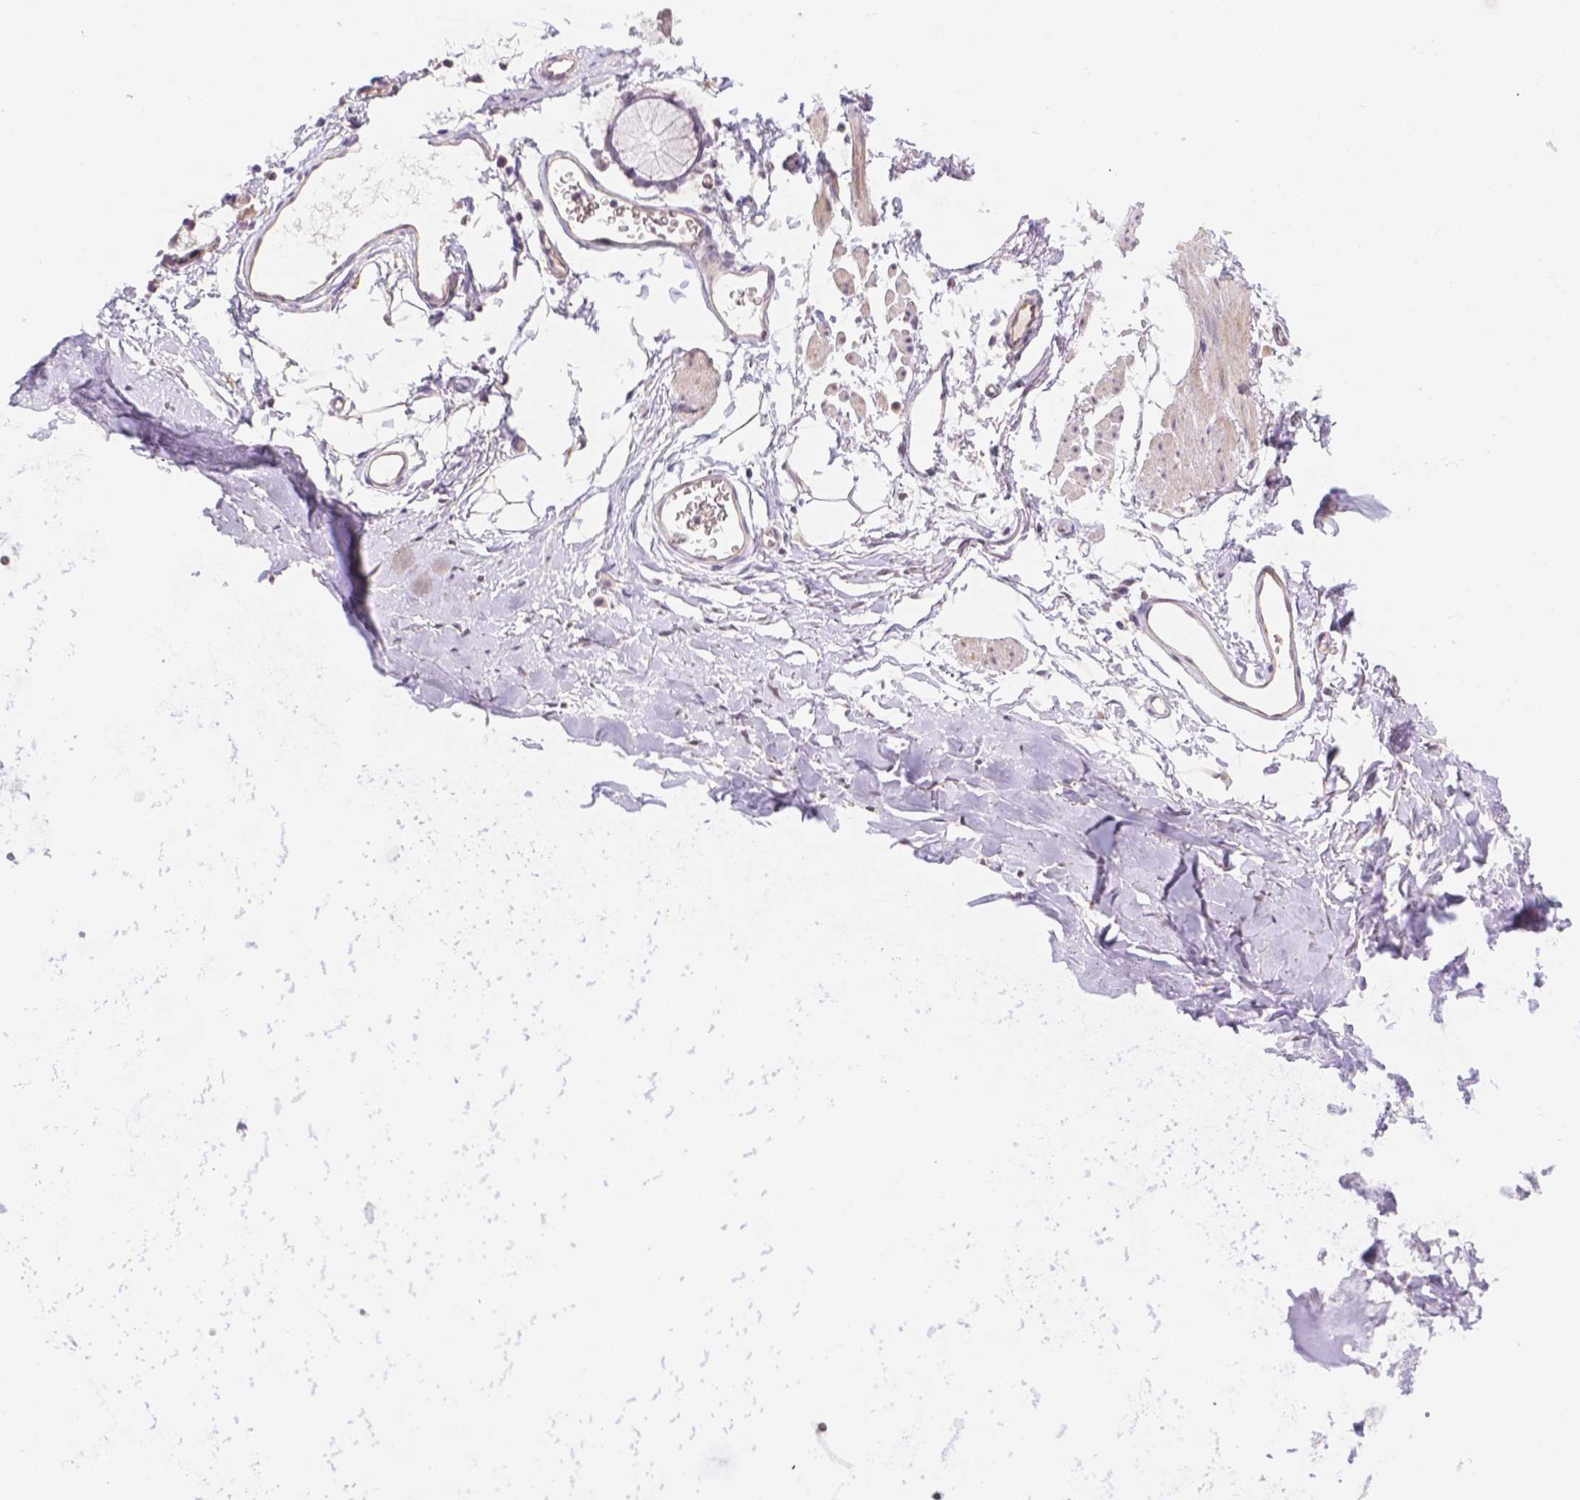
{"staining": {"intensity": "weak", "quantity": ">75%", "location": "cytoplasmic/membranous,nuclear"}, "tissue": "adipose tissue", "cell_type": "Adipocytes", "image_type": "normal", "snomed": [{"axis": "morphology", "description": "Normal tissue, NOS"}, {"axis": "topography", "description": "Cartilage tissue"}, {"axis": "topography", "description": "Bronchus"}], "caption": "Brown immunohistochemical staining in unremarkable adipose tissue reveals weak cytoplasmic/membranous,nuclear staining in approximately >75% of adipocytes.", "gene": "NXPE2", "patient": {"sex": "female", "age": 79}}